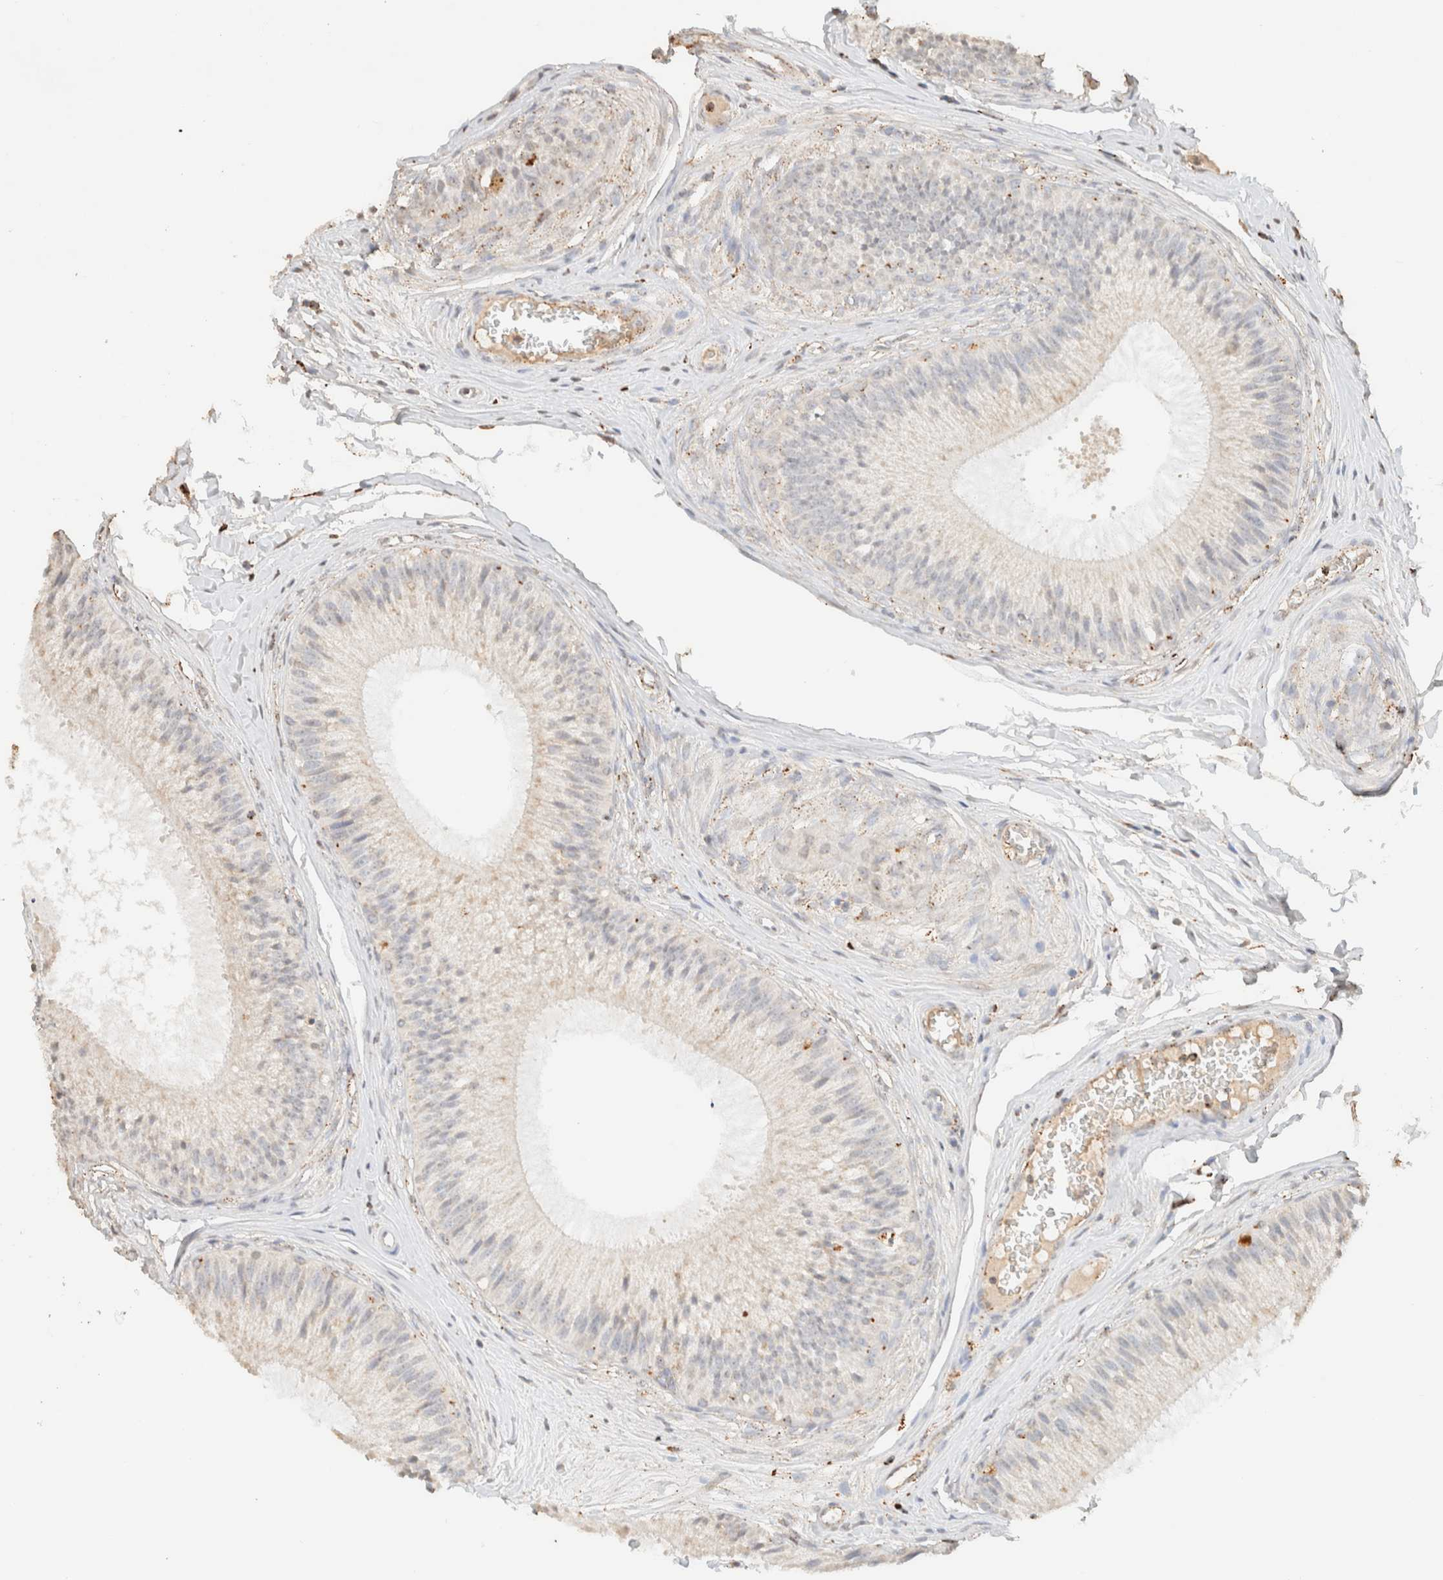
{"staining": {"intensity": "moderate", "quantity": "25%-75%", "location": "cytoplasmic/membranous"}, "tissue": "epididymis", "cell_type": "Glandular cells", "image_type": "normal", "snomed": [{"axis": "morphology", "description": "Normal tissue, NOS"}, {"axis": "topography", "description": "Epididymis"}], "caption": "The image displays staining of benign epididymis, revealing moderate cytoplasmic/membranous protein expression (brown color) within glandular cells.", "gene": "CTSC", "patient": {"sex": "male", "age": 31}}